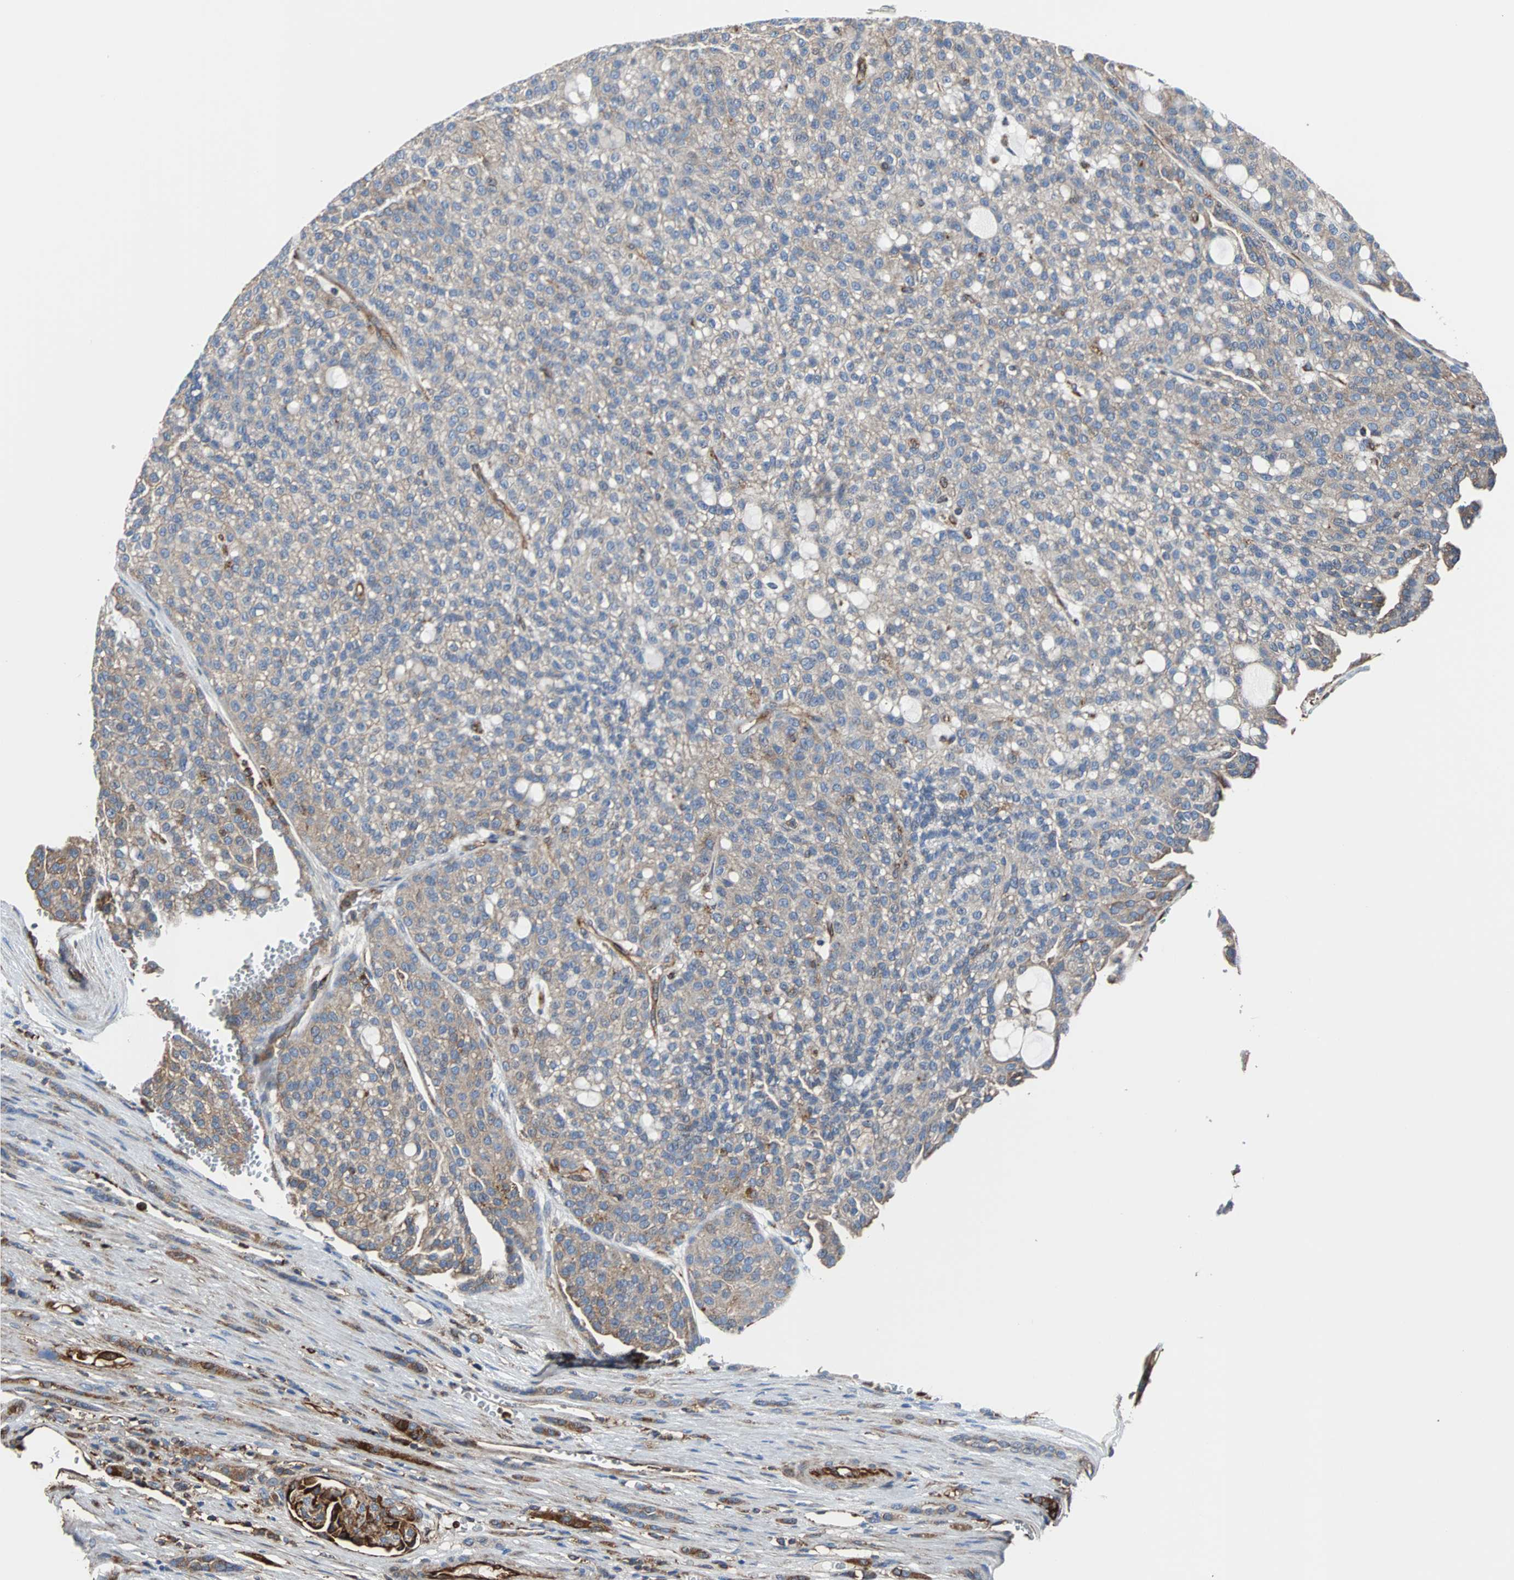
{"staining": {"intensity": "weak", "quantity": ">75%", "location": "cytoplasmic/membranous"}, "tissue": "renal cancer", "cell_type": "Tumor cells", "image_type": "cancer", "snomed": [{"axis": "morphology", "description": "Adenocarcinoma, NOS"}, {"axis": "topography", "description": "Kidney"}], "caption": "Protein expression analysis of renal cancer displays weak cytoplasmic/membranous expression in about >75% of tumor cells. The staining is performed using DAB brown chromogen to label protein expression. The nuclei are counter-stained blue using hematoxylin.", "gene": "PLCG2", "patient": {"sex": "male", "age": 63}}